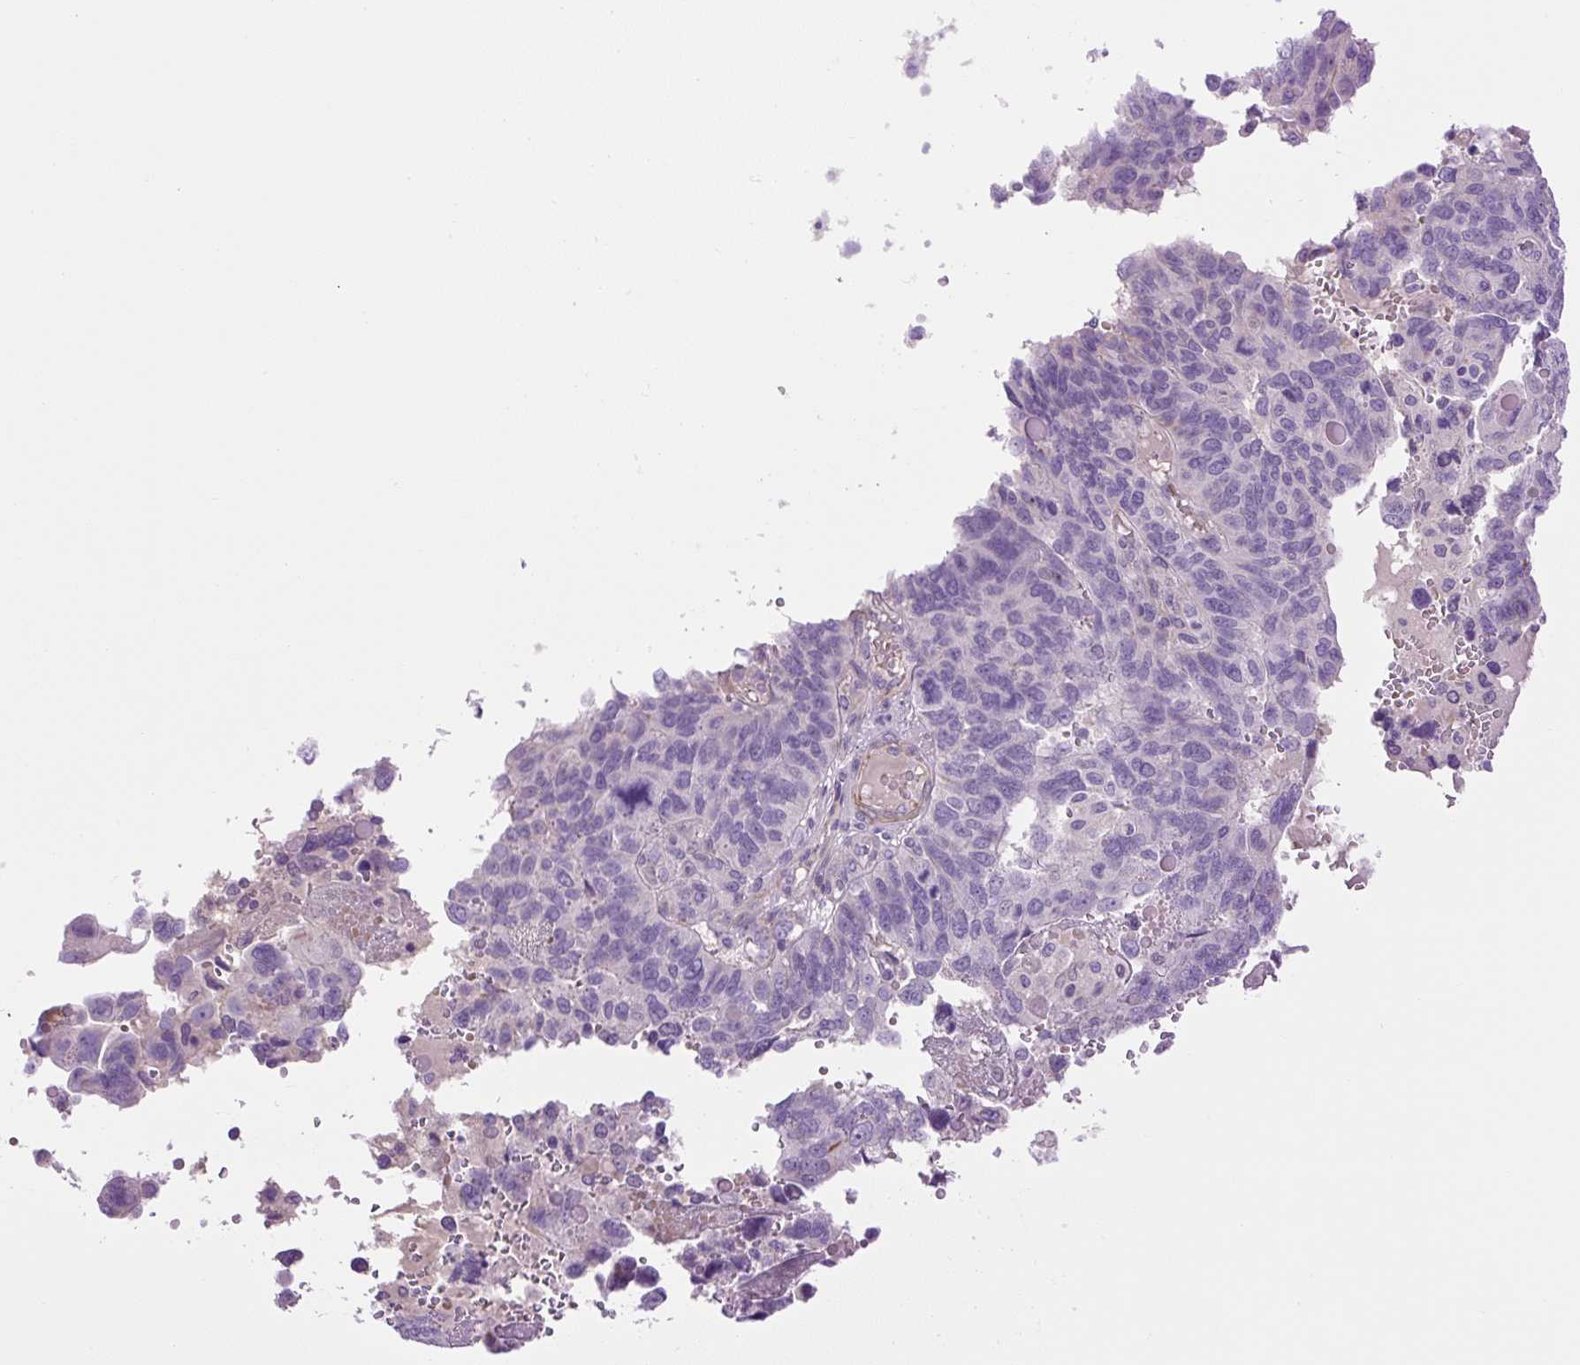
{"staining": {"intensity": "negative", "quantity": "none", "location": "none"}, "tissue": "endometrial cancer", "cell_type": "Tumor cells", "image_type": "cancer", "snomed": [{"axis": "morphology", "description": "Adenocarcinoma, NOS"}, {"axis": "topography", "description": "Endometrium"}], "caption": "A high-resolution histopathology image shows IHC staining of endometrial adenocarcinoma, which displays no significant staining in tumor cells.", "gene": "VWA7", "patient": {"sex": "female", "age": 66}}